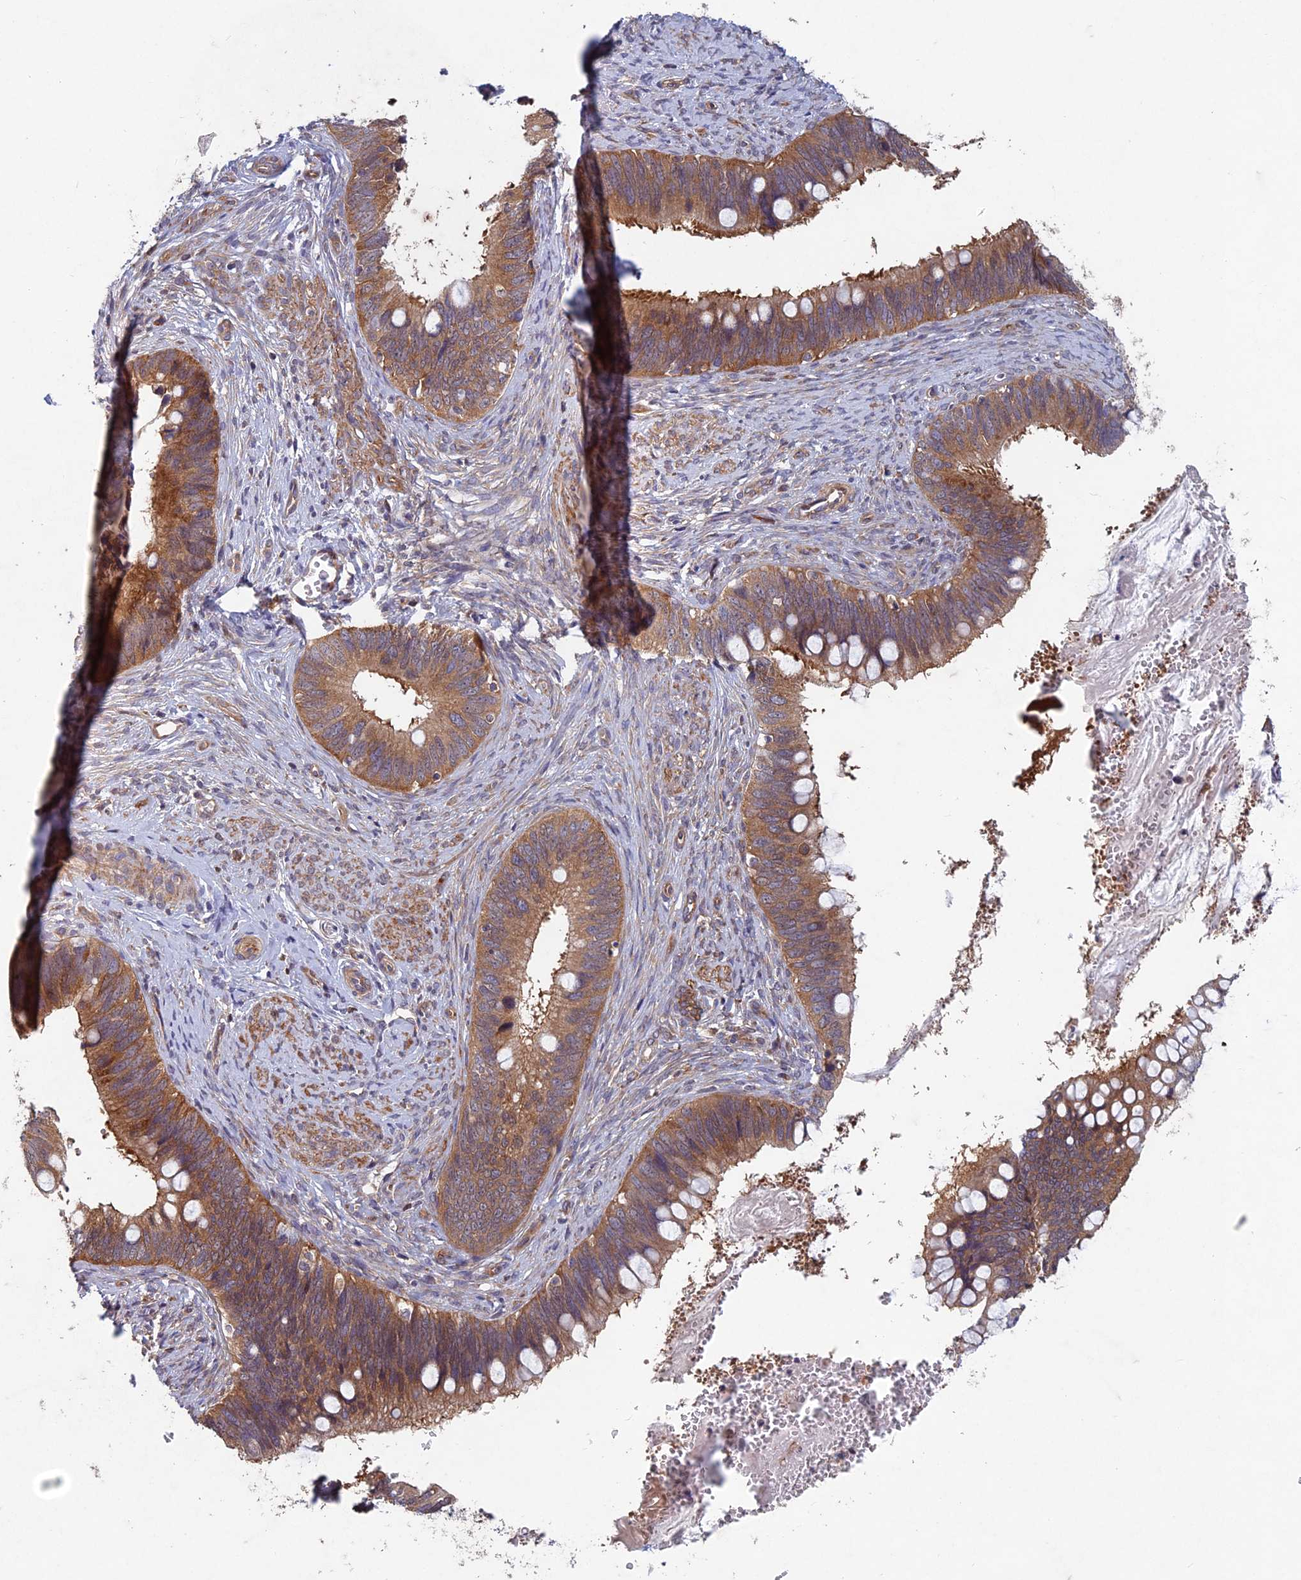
{"staining": {"intensity": "moderate", "quantity": ">75%", "location": "cytoplasmic/membranous"}, "tissue": "cervical cancer", "cell_type": "Tumor cells", "image_type": "cancer", "snomed": [{"axis": "morphology", "description": "Adenocarcinoma, NOS"}, {"axis": "topography", "description": "Cervix"}], "caption": "Immunohistochemical staining of human cervical cancer displays moderate cytoplasmic/membranous protein staining in approximately >75% of tumor cells.", "gene": "NCAPG", "patient": {"sex": "female", "age": 42}}